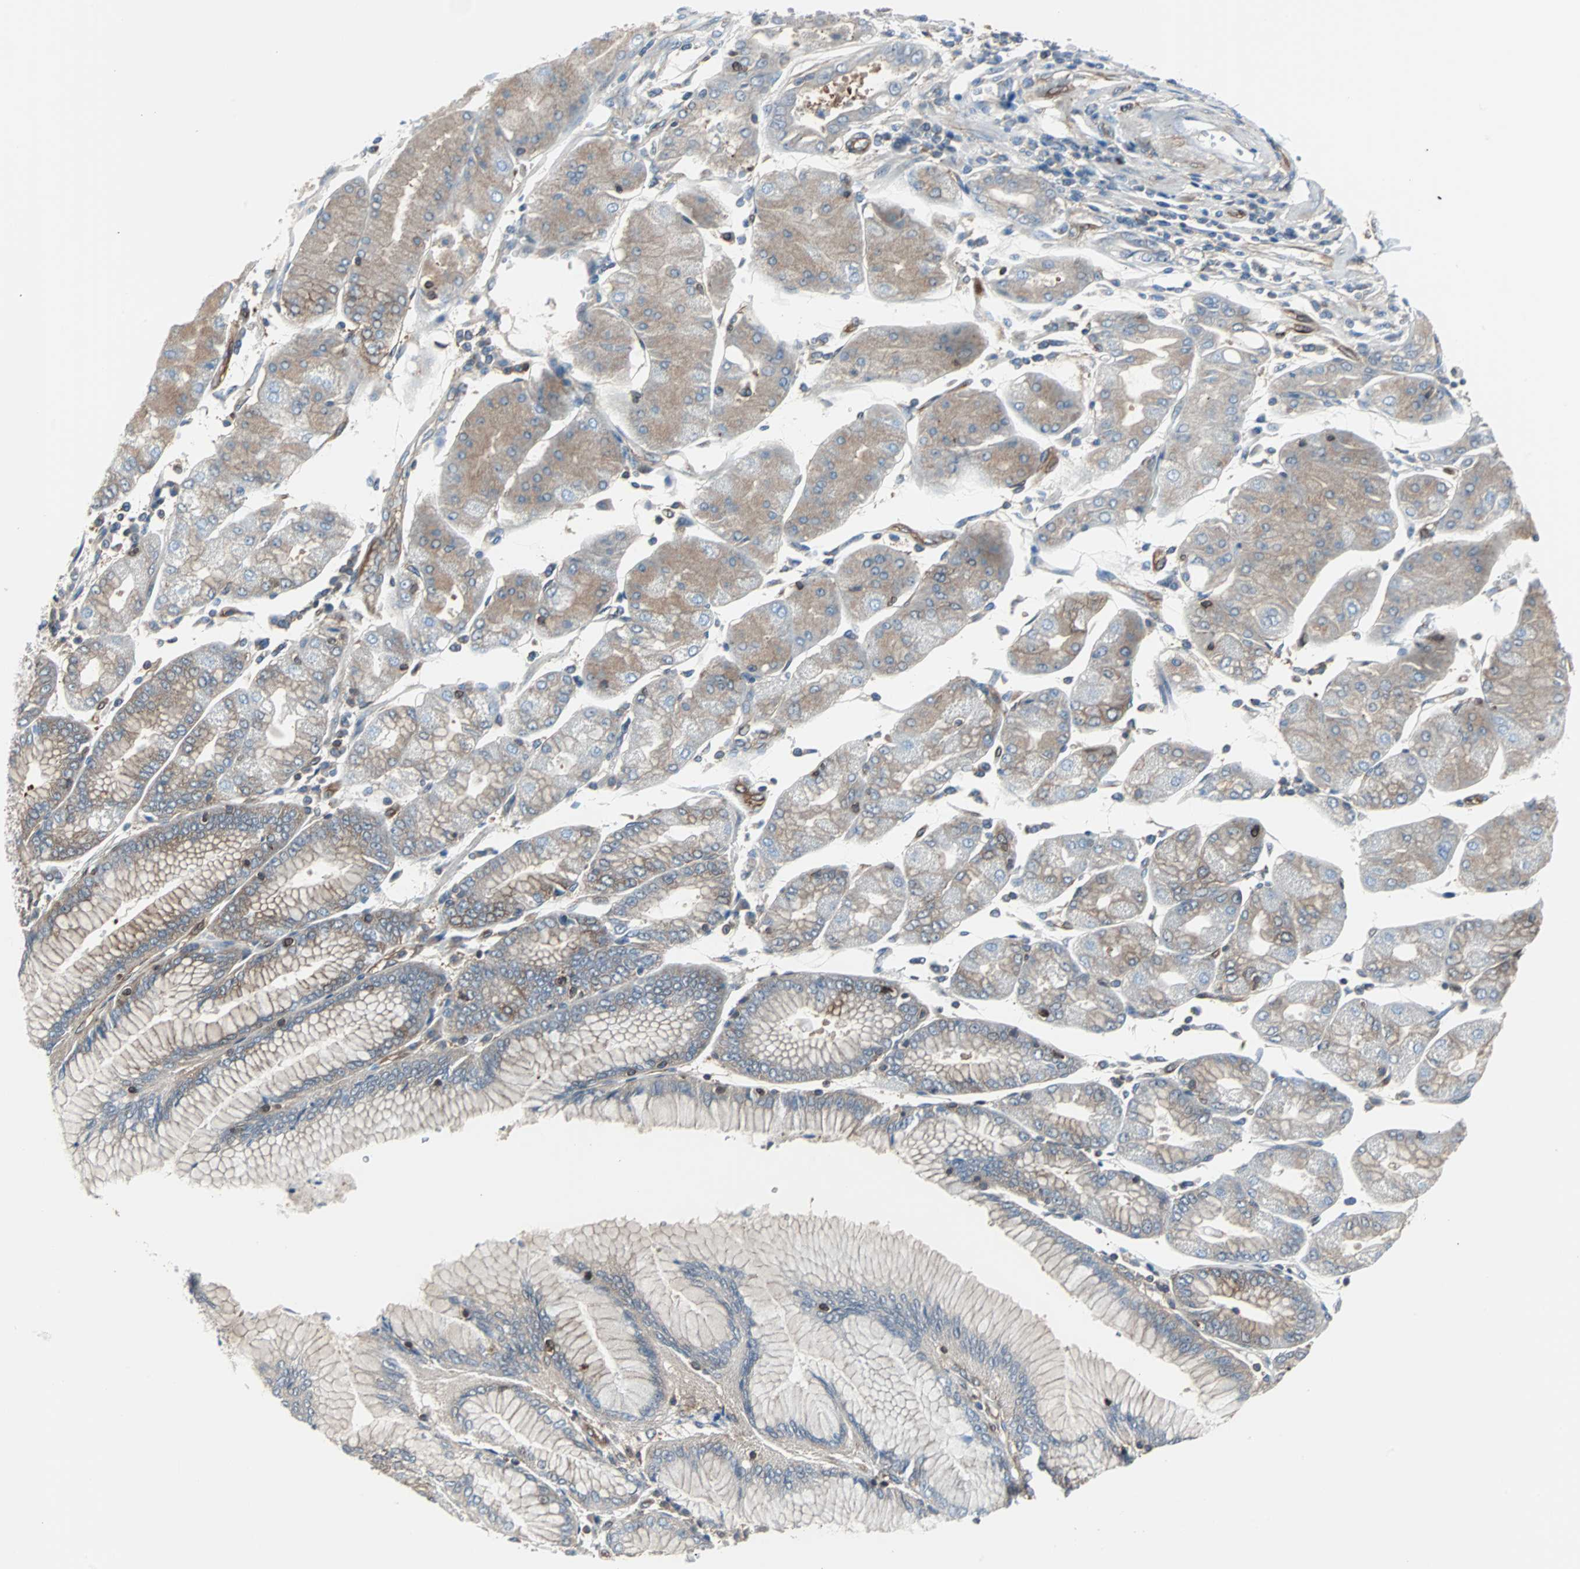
{"staining": {"intensity": "moderate", "quantity": ">75%", "location": "cytoplasmic/membranous"}, "tissue": "stomach cancer", "cell_type": "Tumor cells", "image_type": "cancer", "snomed": [{"axis": "morphology", "description": "Normal tissue, NOS"}, {"axis": "morphology", "description": "Adenocarcinoma, NOS"}, {"axis": "topography", "description": "Stomach, upper"}, {"axis": "topography", "description": "Stomach"}], "caption": "This is a micrograph of immunohistochemistry staining of stomach cancer (adenocarcinoma), which shows moderate staining in the cytoplasmic/membranous of tumor cells.", "gene": "RELA", "patient": {"sex": "male", "age": 59}}